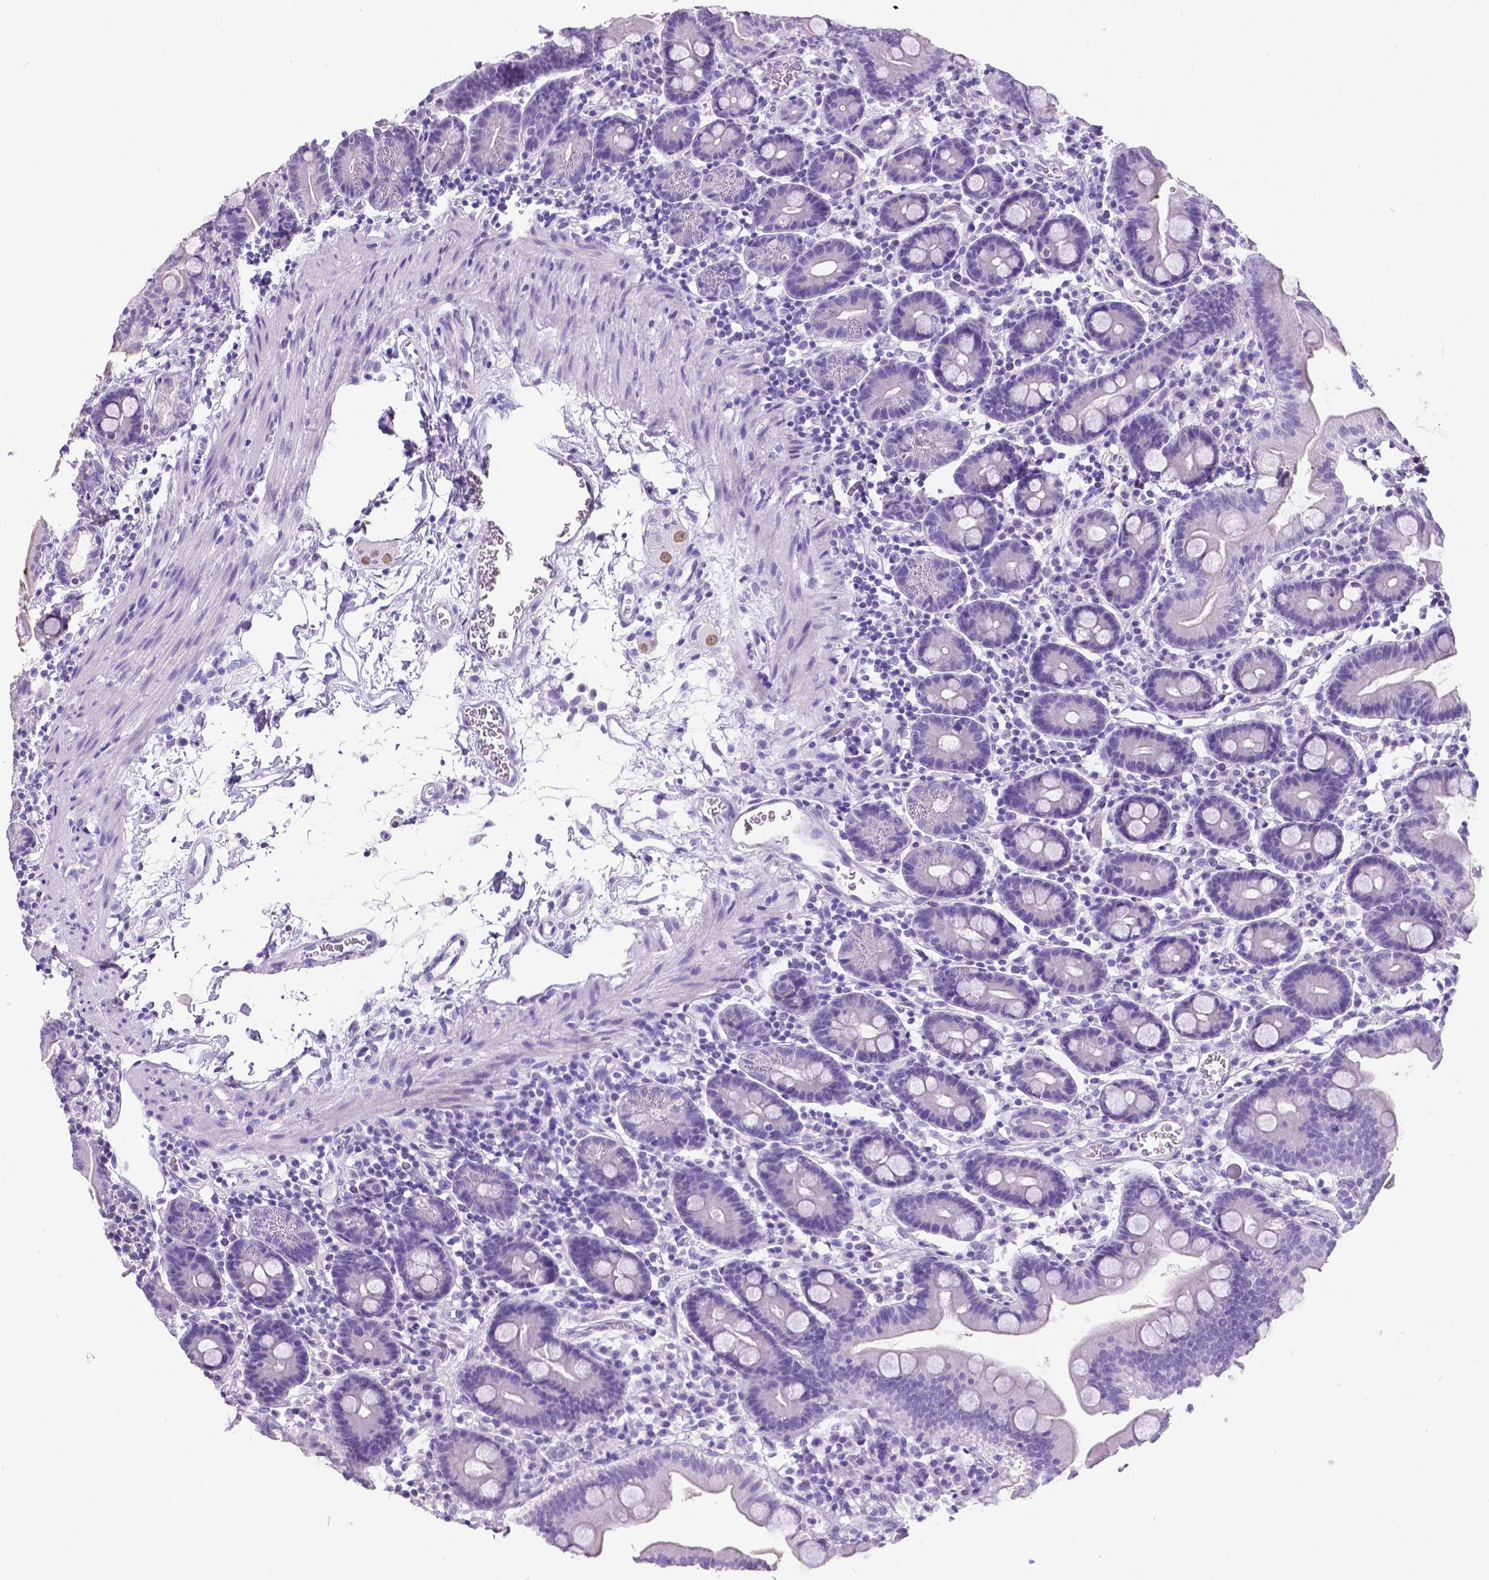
{"staining": {"intensity": "negative", "quantity": "none", "location": "none"}, "tissue": "duodenum", "cell_type": "Glandular cells", "image_type": "normal", "snomed": [{"axis": "morphology", "description": "Normal tissue, NOS"}, {"axis": "topography", "description": "Pancreas"}, {"axis": "topography", "description": "Duodenum"}], "caption": "Micrograph shows no protein expression in glandular cells of unremarkable duodenum. (DAB (3,3'-diaminobenzidine) immunohistochemistry with hematoxylin counter stain).", "gene": "SATB2", "patient": {"sex": "male", "age": 59}}